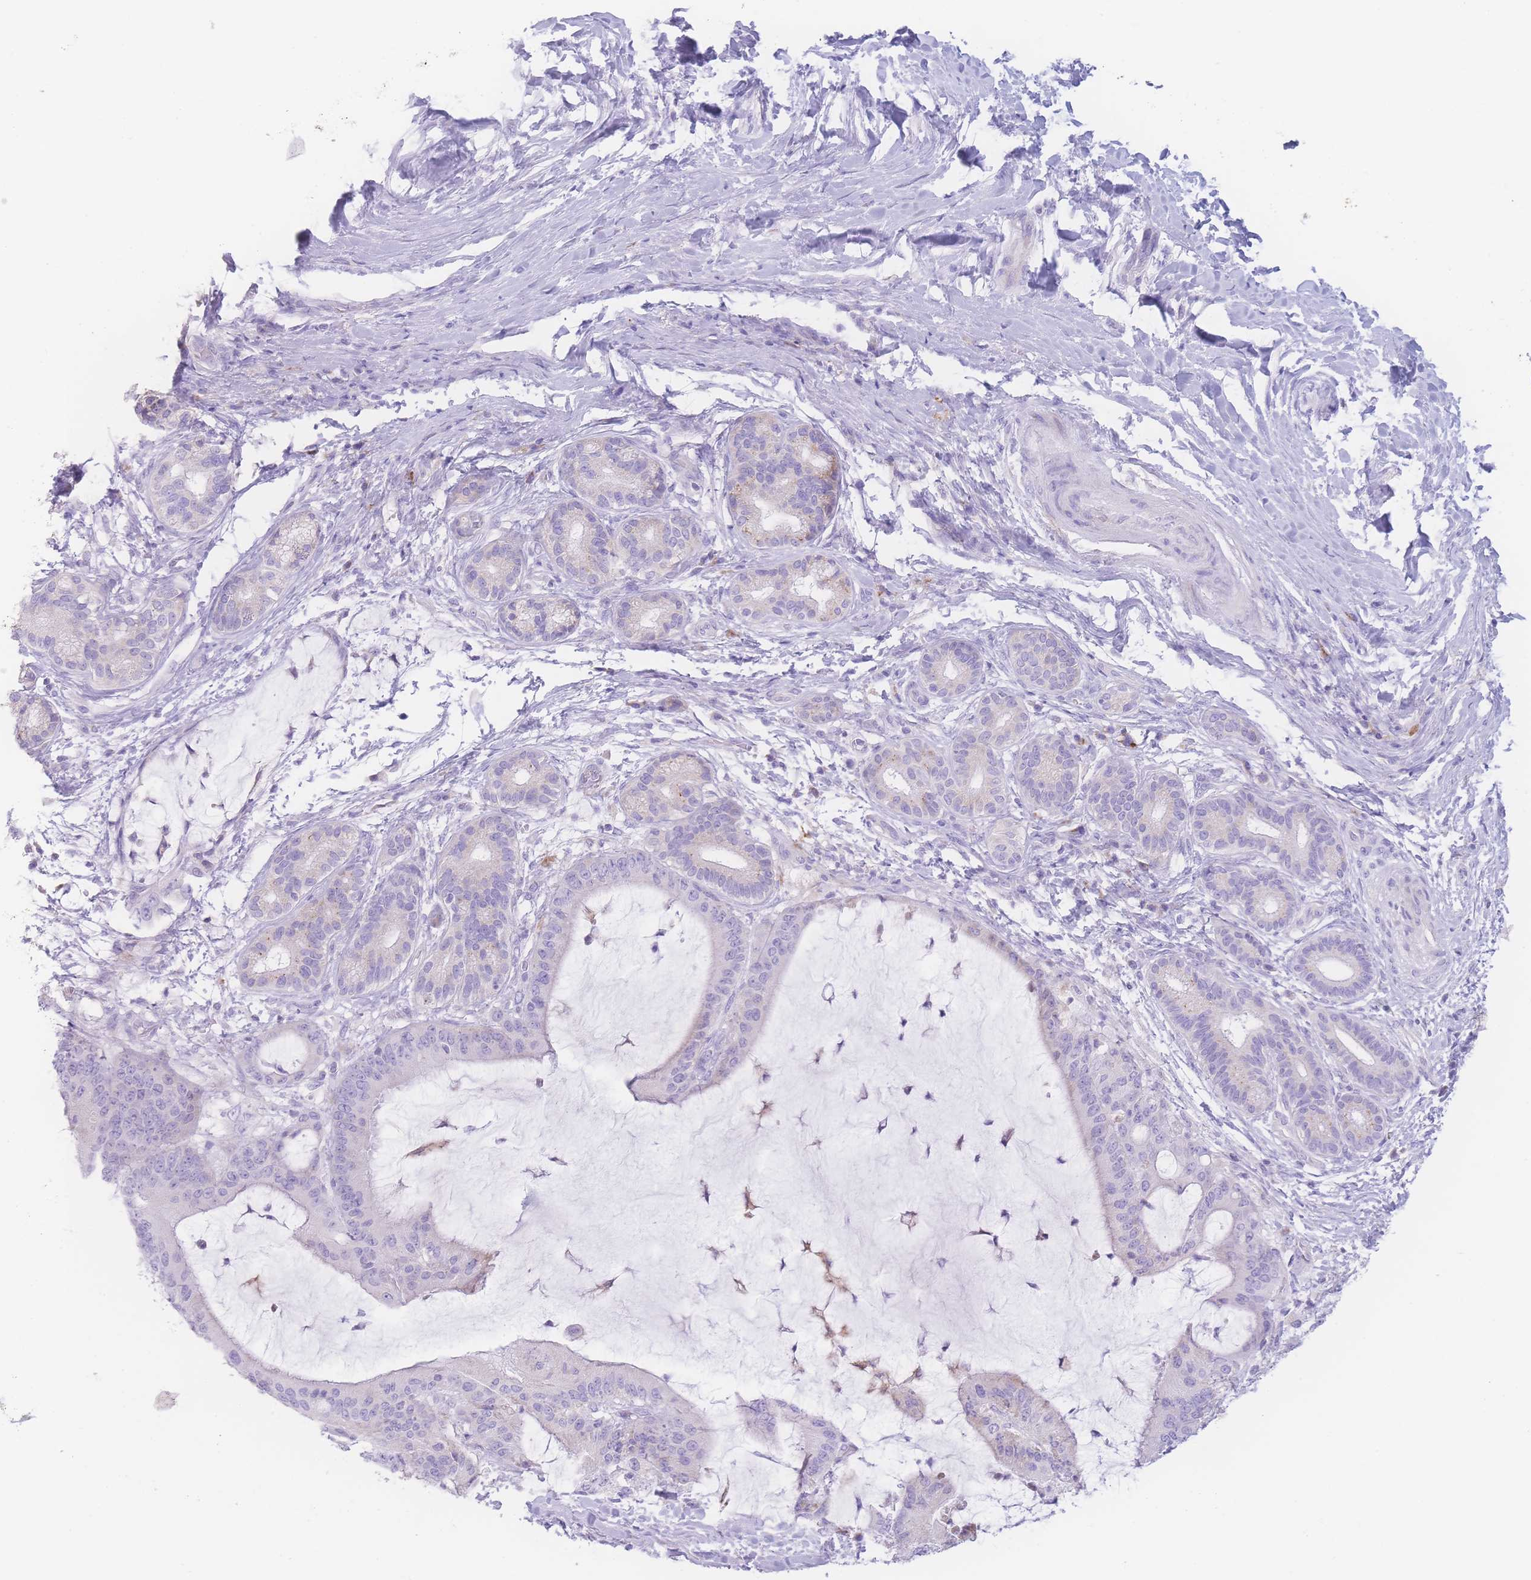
{"staining": {"intensity": "negative", "quantity": "none", "location": "none"}, "tissue": "liver cancer", "cell_type": "Tumor cells", "image_type": "cancer", "snomed": [{"axis": "morphology", "description": "Normal tissue, NOS"}, {"axis": "morphology", "description": "Cholangiocarcinoma"}, {"axis": "topography", "description": "Liver"}, {"axis": "topography", "description": "Peripheral nerve tissue"}], "caption": "Liver cancer was stained to show a protein in brown. There is no significant staining in tumor cells.", "gene": "NBEAL1", "patient": {"sex": "female", "age": 73}}